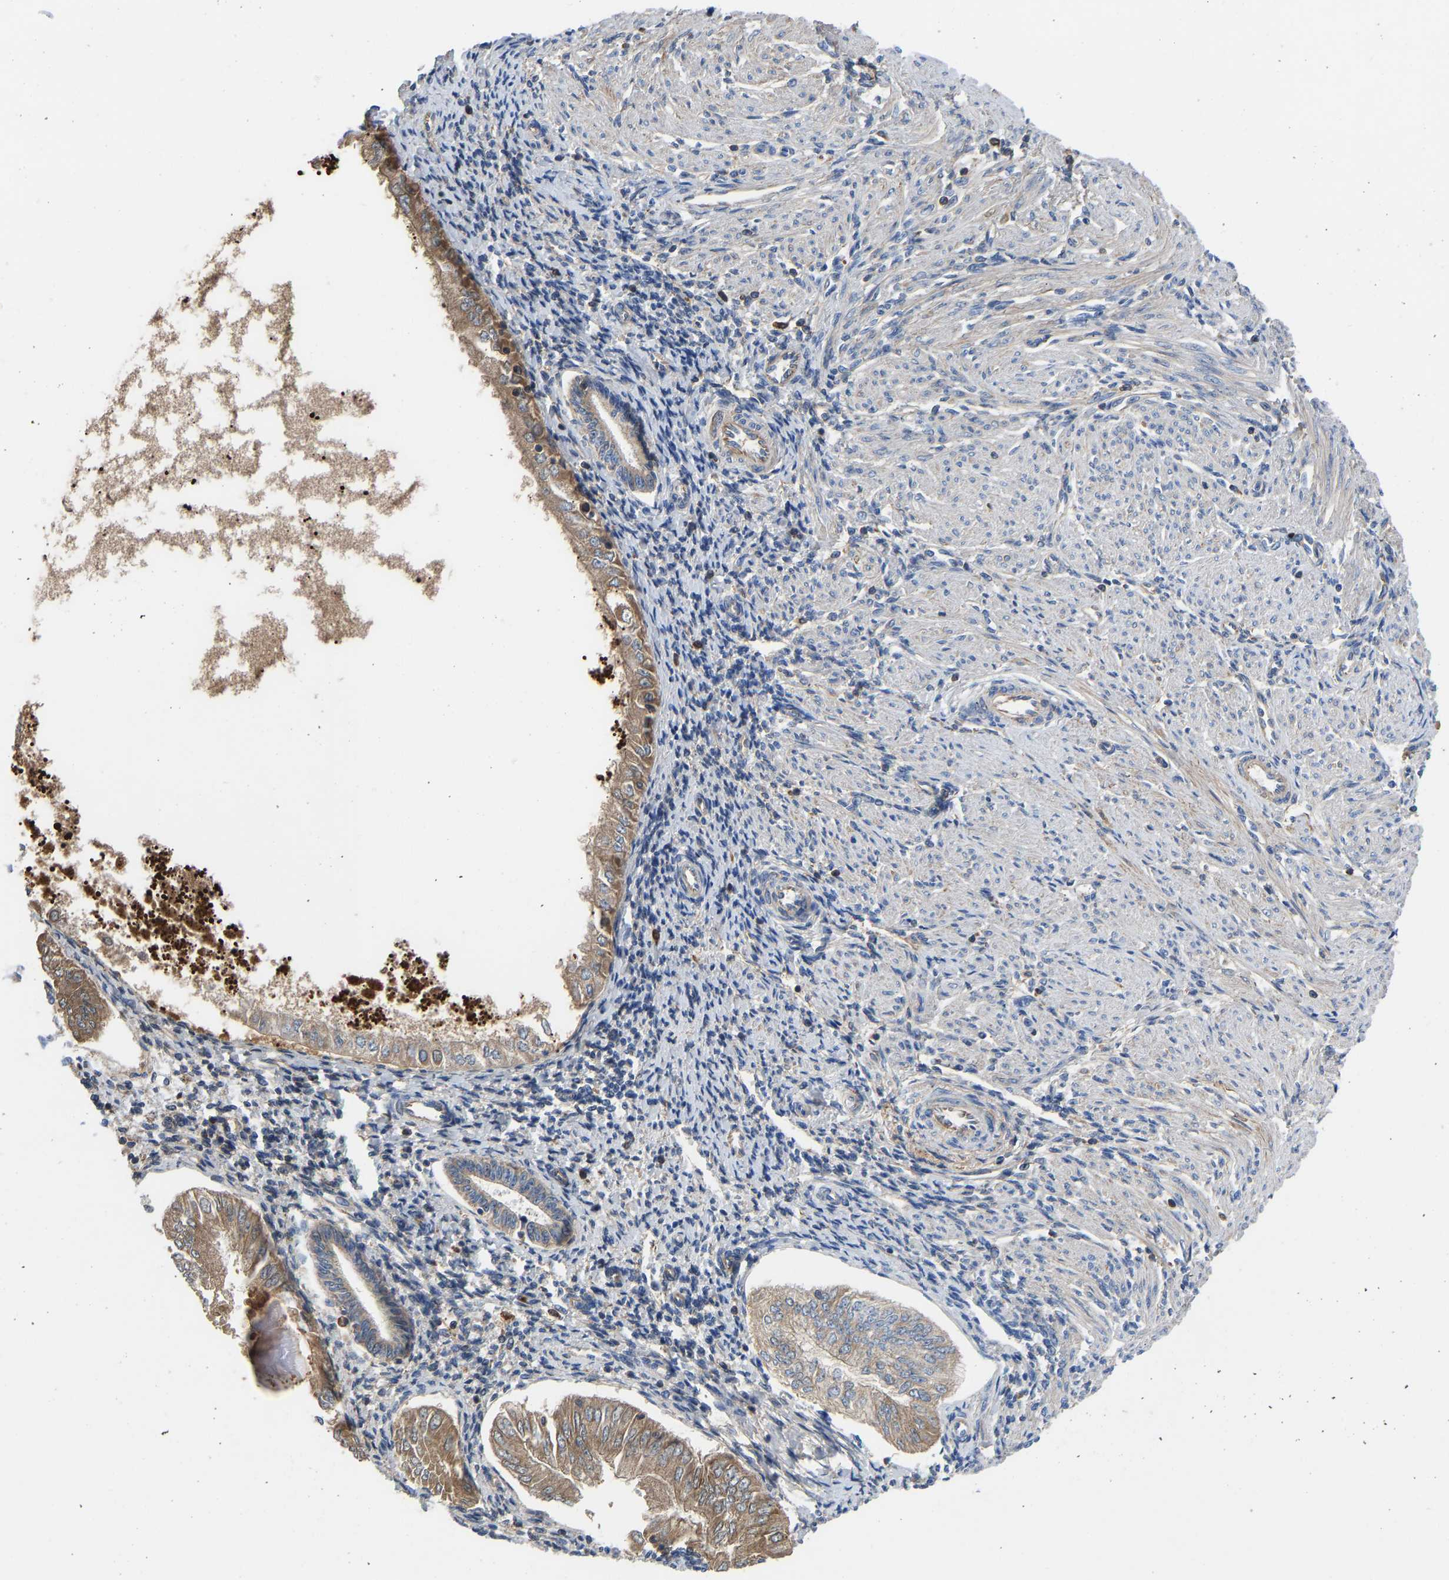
{"staining": {"intensity": "weak", "quantity": ">75%", "location": "cytoplasmic/membranous"}, "tissue": "endometrial cancer", "cell_type": "Tumor cells", "image_type": "cancer", "snomed": [{"axis": "morphology", "description": "Adenocarcinoma, NOS"}, {"axis": "topography", "description": "Endometrium"}], "caption": "Weak cytoplasmic/membranous protein expression is appreciated in about >75% of tumor cells in endometrial cancer (adenocarcinoma).", "gene": "HSPG2", "patient": {"sex": "female", "age": 53}}